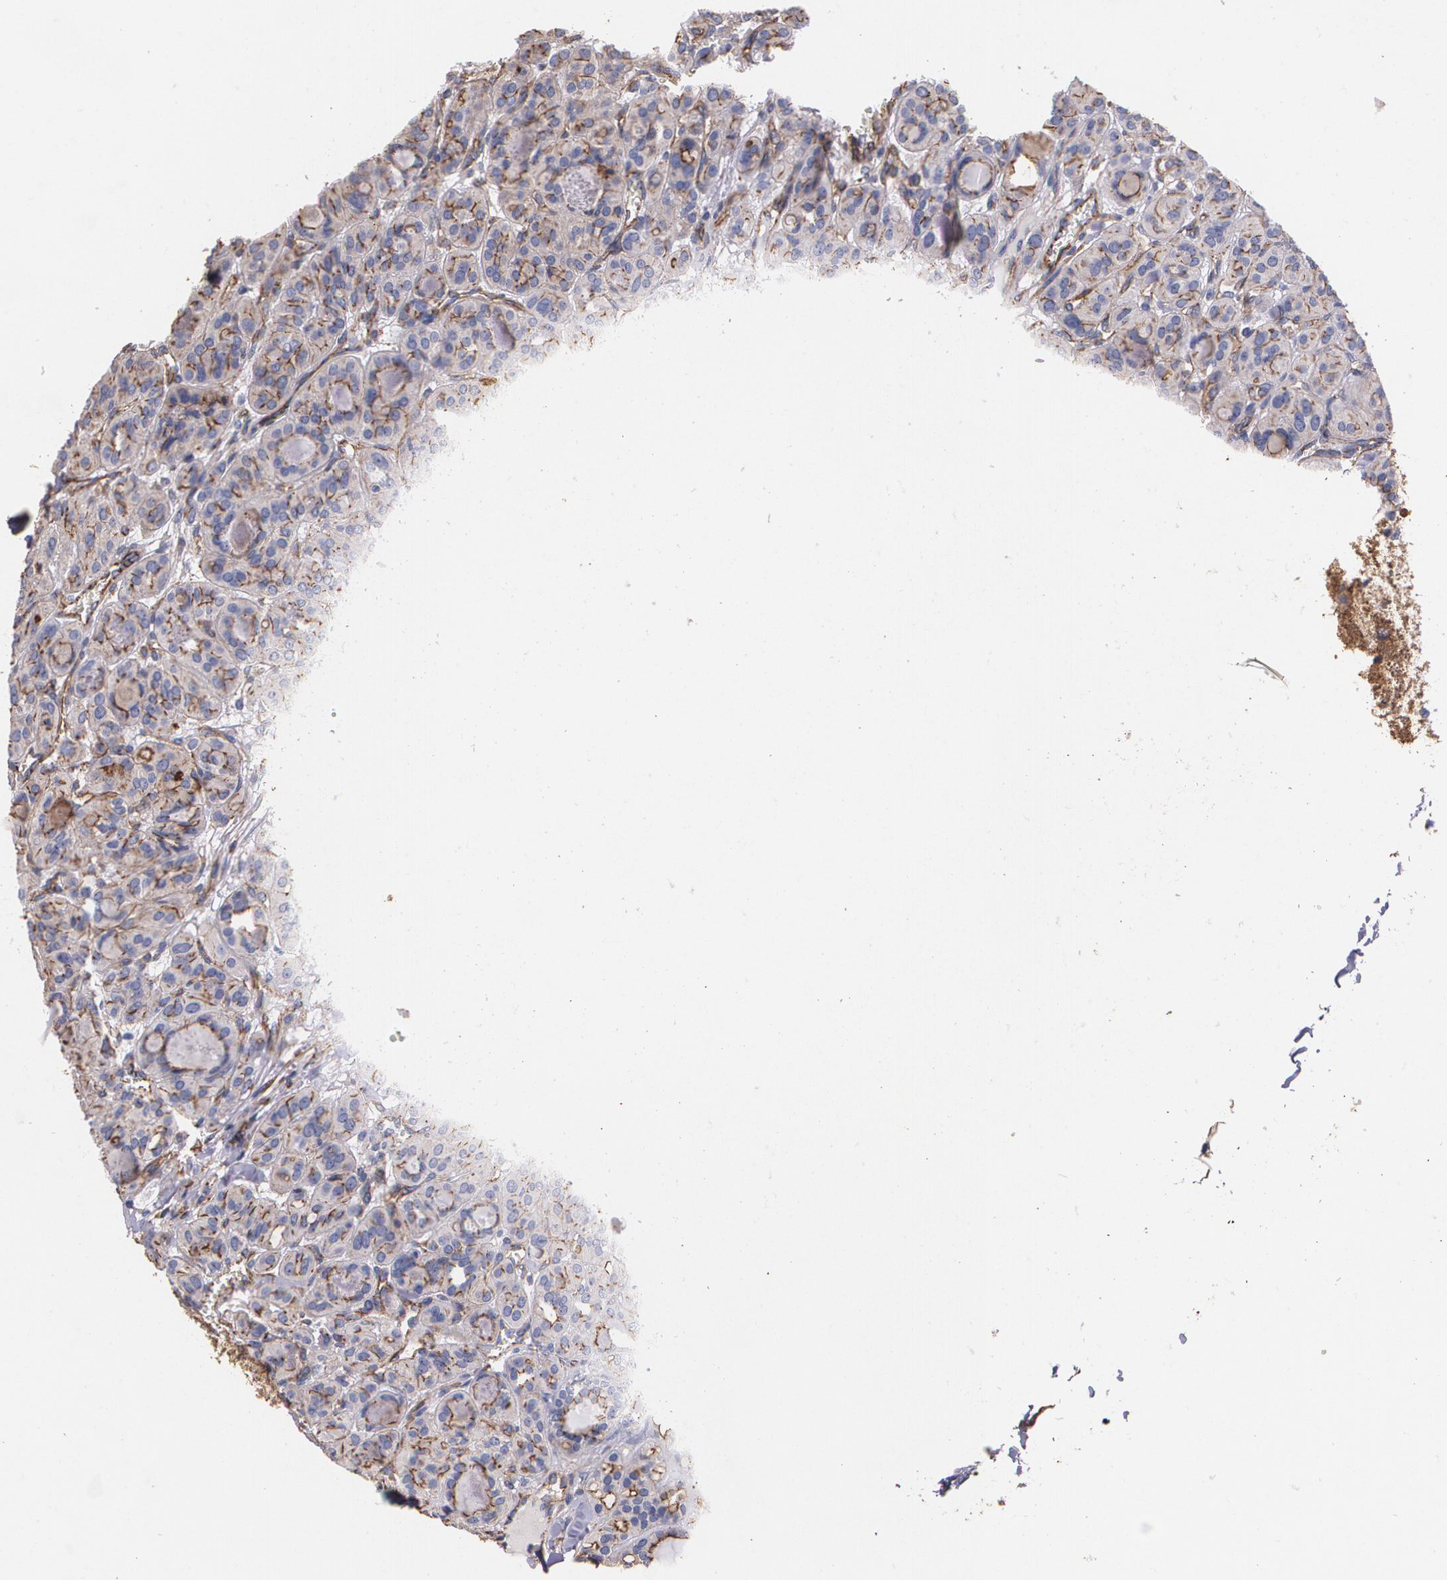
{"staining": {"intensity": "moderate", "quantity": ">75%", "location": "cytoplasmic/membranous"}, "tissue": "thyroid cancer", "cell_type": "Tumor cells", "image_type": "cancer", "snomed": [{"axis": "morphology", "description": "Follicular adenoma carcinoma, NOS"}, {"axis": "topography", "description": "Thyroid gland"}], "caption": "Immunohistochemistry (IHC) photomicrograph of neoplastic tissue: thyroid follicular adenoma carcinoma stained using immunohistochemistry demonstrates medium levels of moderate protein expression localized specifically in the cytoplasmic/membranous of tumor cells, appearing as a cytoplasmic/membranous brown color.", "gene": "TJP1", "patient": {"sex": "female", "age": 71}}